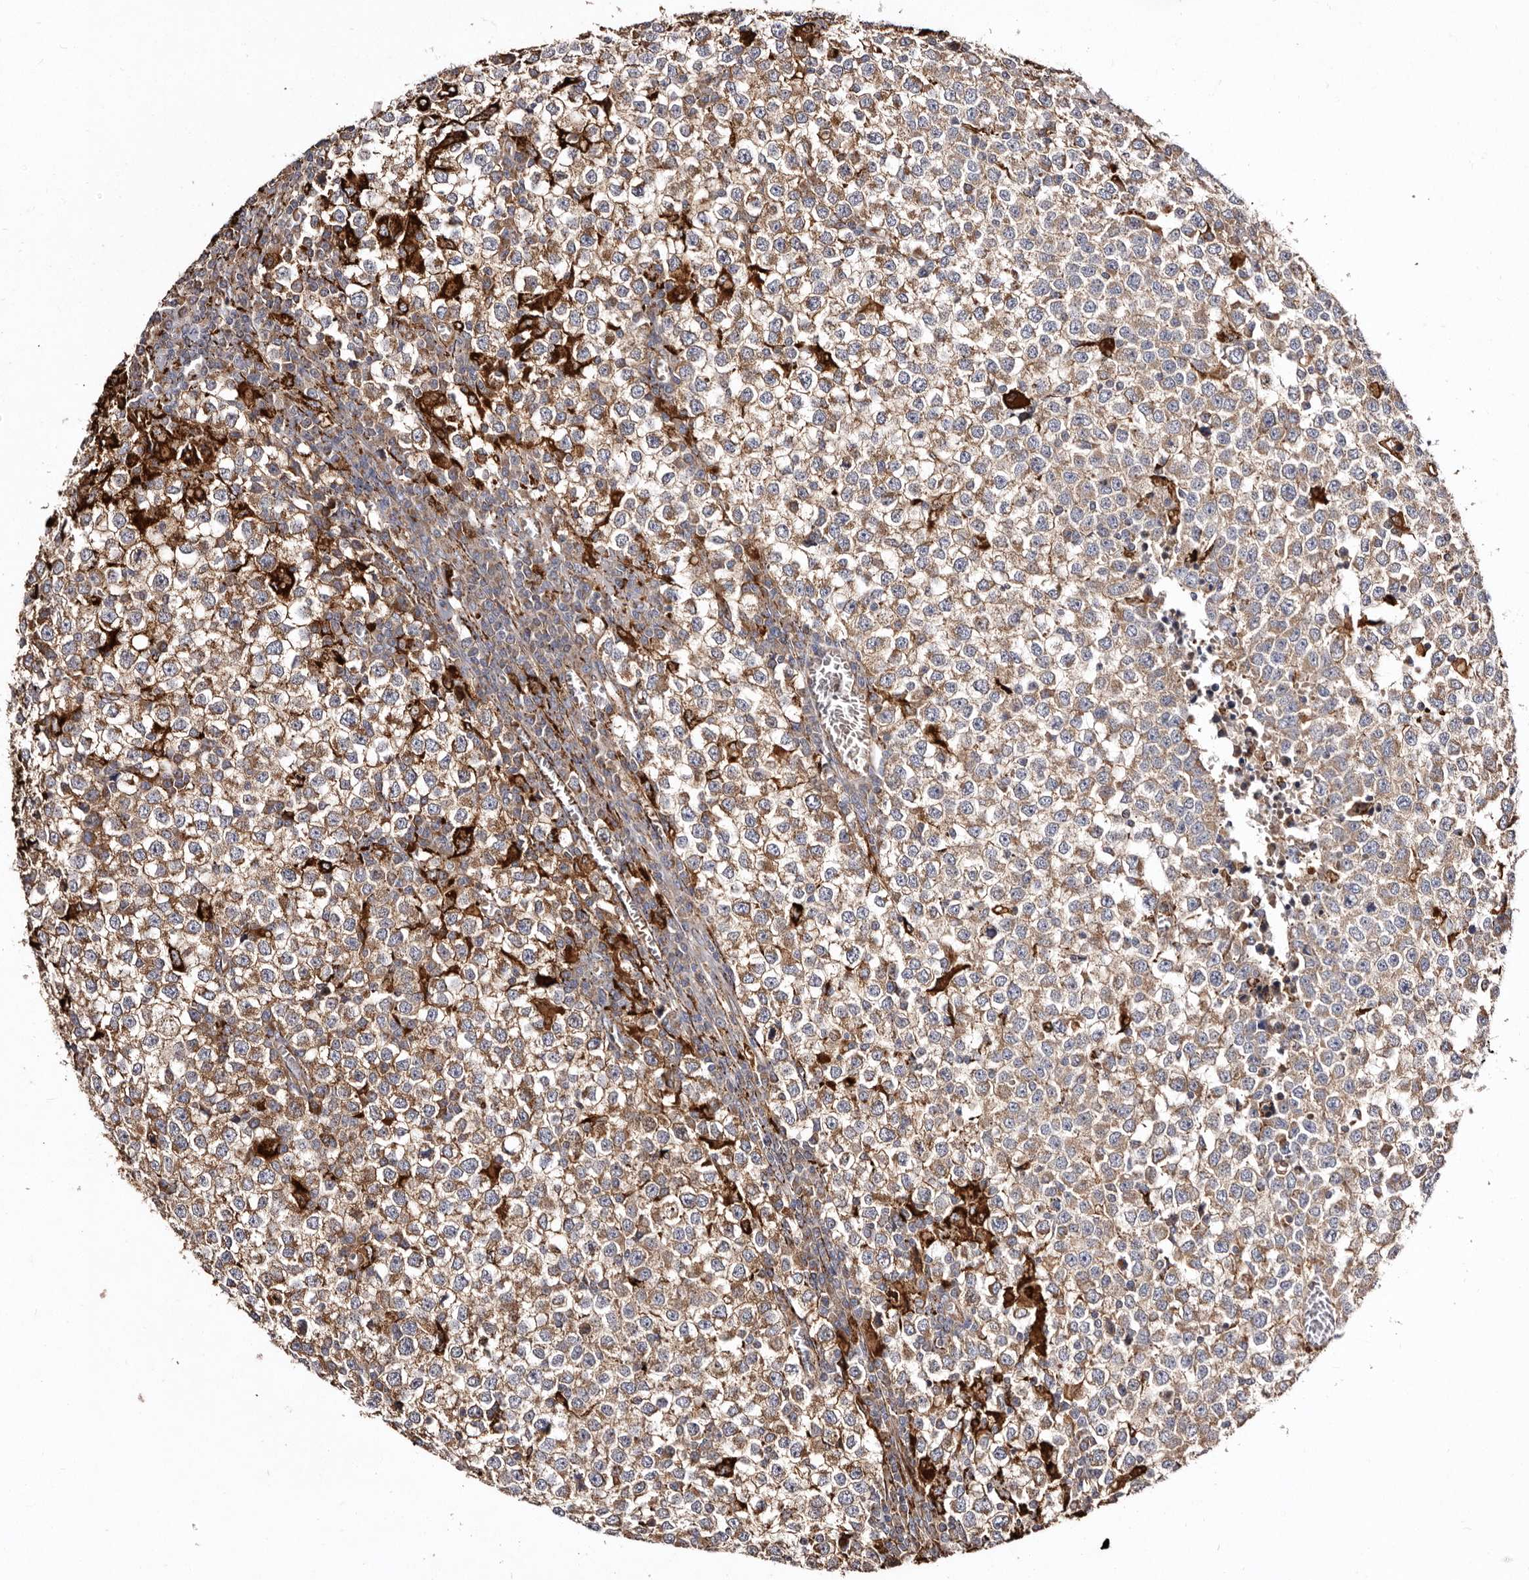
{"staining": {"intensity": "moderate", "quantity": ">75%", "location": "cytoplasmic/membranous"}, "tissue": "testis cancer", "cell_type": "Tumor cells", "image_type": "cancer", "snomed": [{"axis": "morphology", "description": "Seminoma, NOS"}, {"axis": "topography", "description": "Testis"}], "caption": "There is medium levels of moderate cytoplasmic/membranous positivity in tumor cells of testis cancer, as demonstrated by immunohistochemical staining (brown color).", "gene": "LUZP1", "patient": {"sex": "male", "age": 65}}